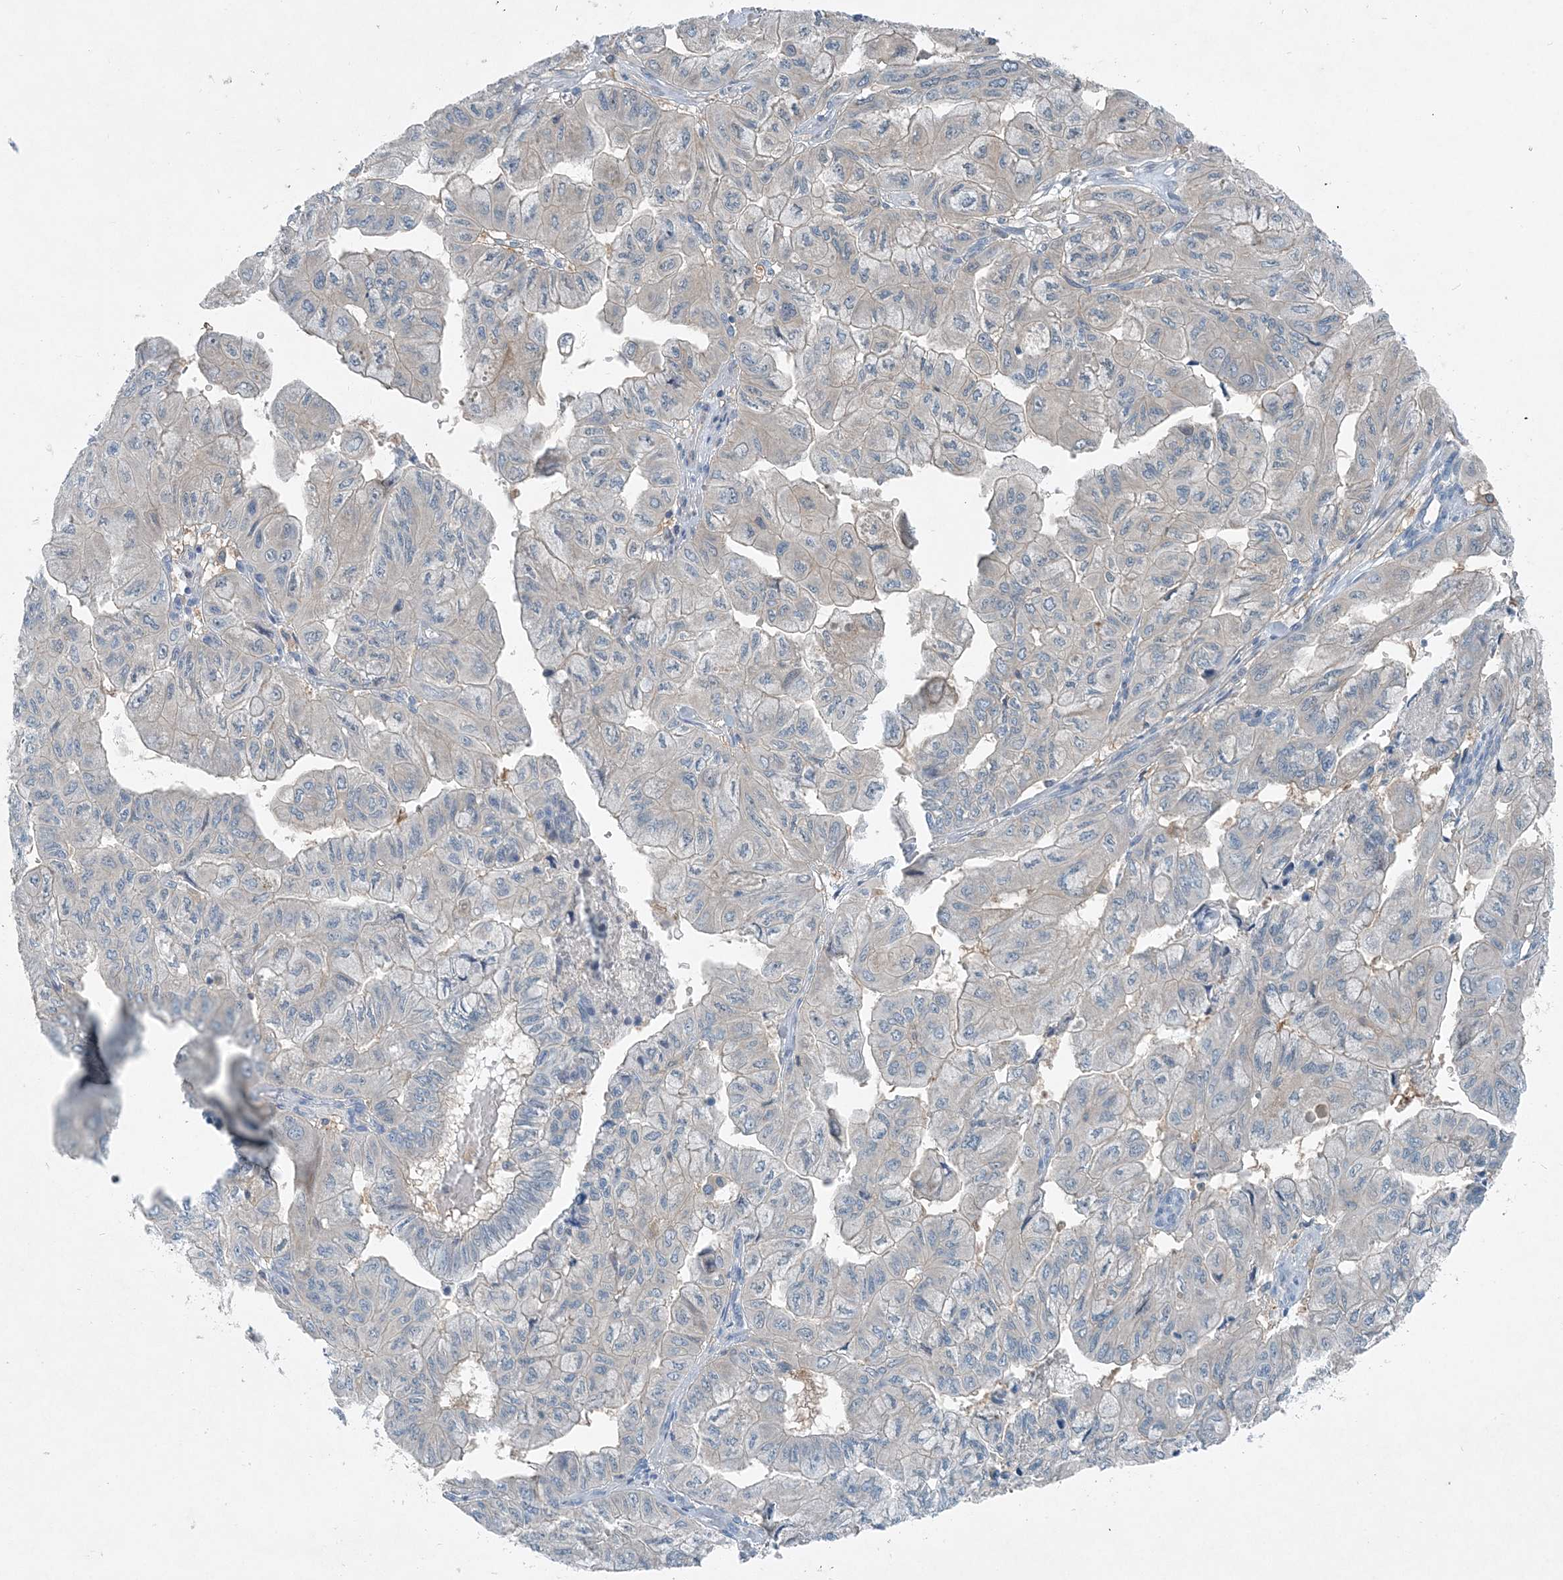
{"staining": {"intensity": "negative", "quantity": "none", "location": "none"}, "tissue": "pancreatic cancer", "cell_type": "Tumor cells", "image_type": "cancer", "snomed": [{"axis": "morphology", "description": "Adenocarcinoma, NOS"}, {"axis": "topography", "description": "Pancreas"}], "caption": "Pancreatic cancer (adenocarcinoma) was stained to show a protein in brown. There is no significant staining in tumor cells.", "gene": "ARMH1", "patient": {"sex": "male", "age": 51}}